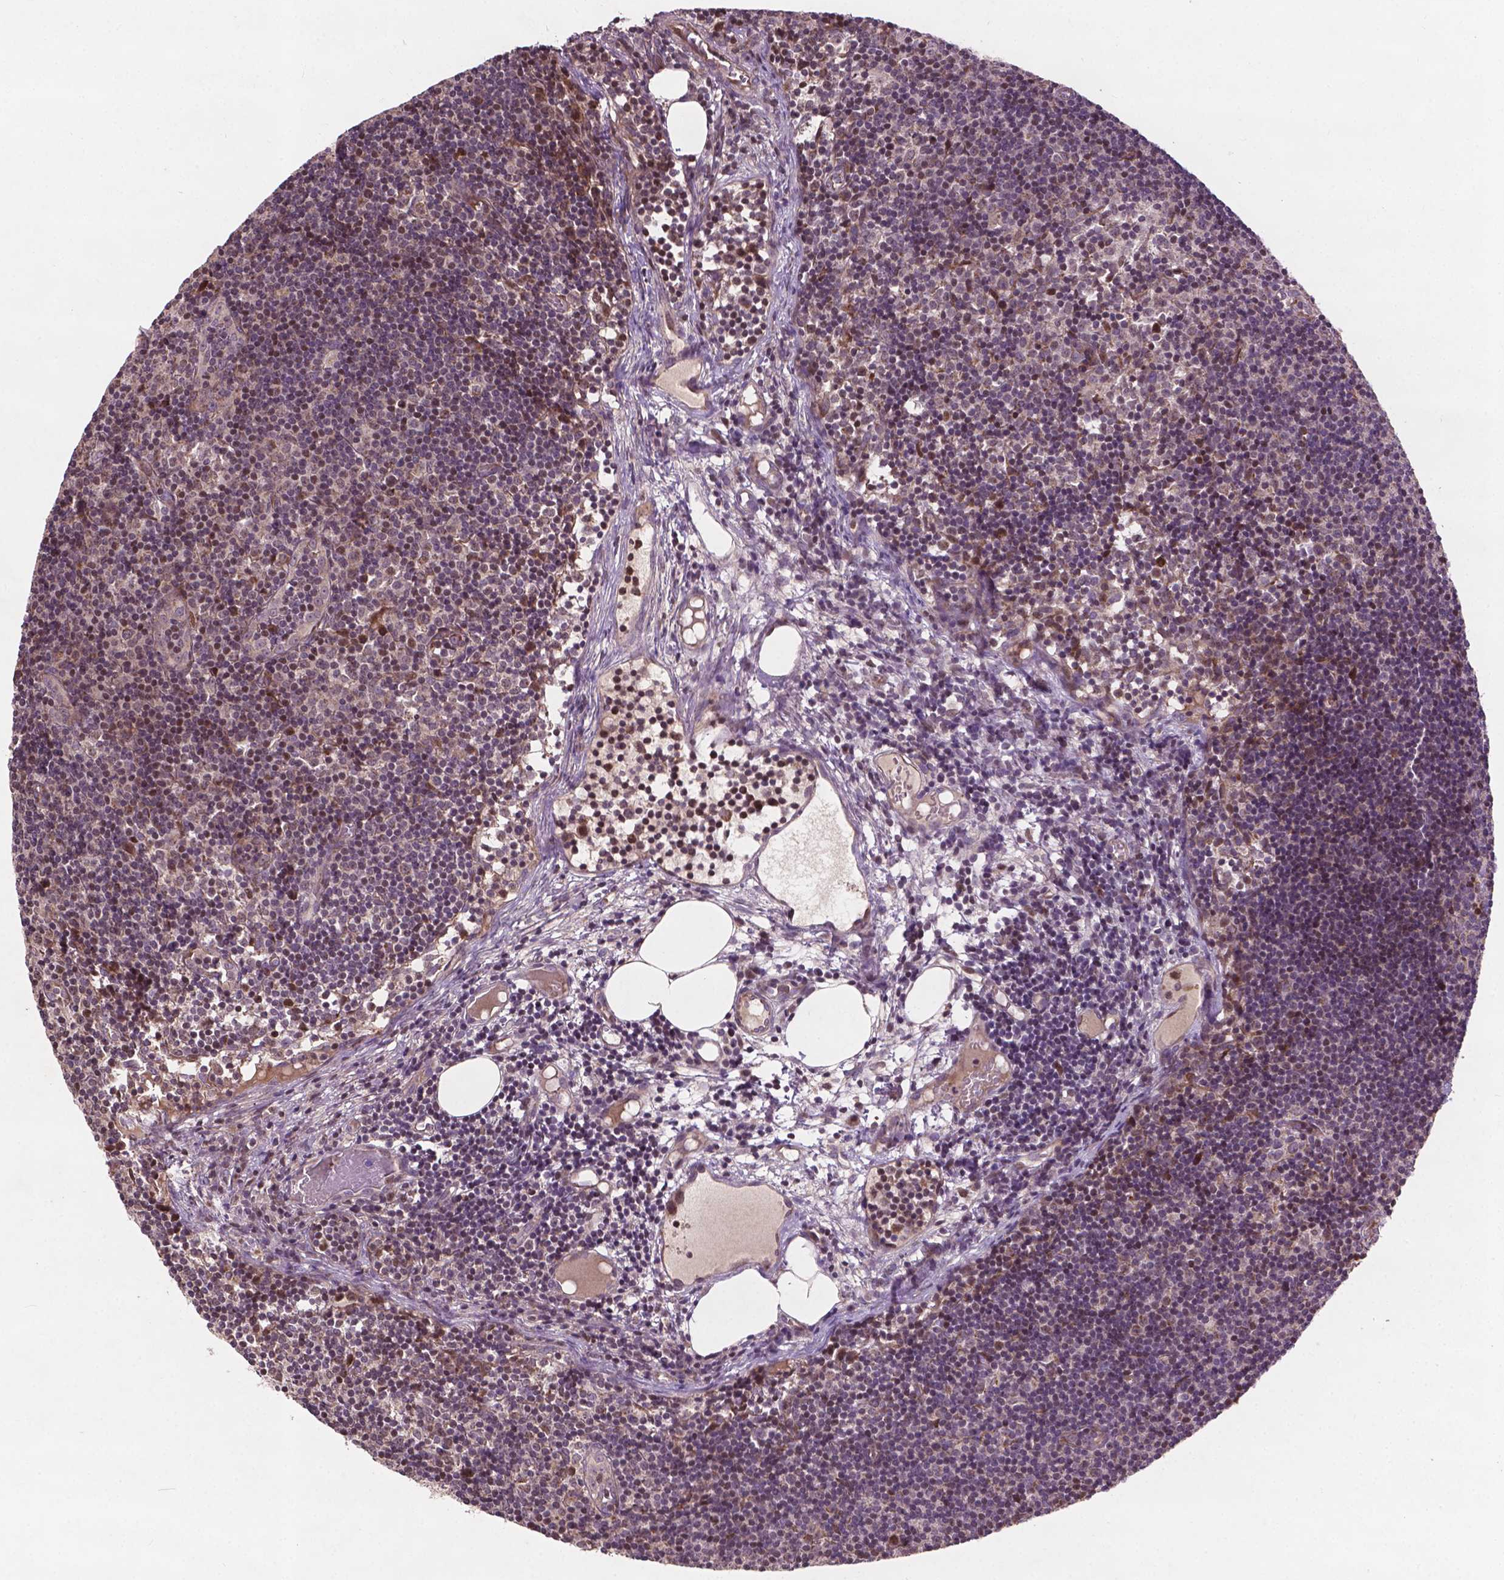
{"staining": {"intensity": "moderate", "quantity": "25%-75%", "location": "nuclear"}, "tissue": "lymph node", "cell_type": "Non-germinal center cells", "image_type": "normal", "snomed": [{"axis": "morphology", "description": "Normal tissue, NOS"}, {"axis": "topography", "description": "Lymph node"}], "caption": "Lymph node stained with immunohistochemistry demonstrates moderate nuclear expression in about 25%-75% of non-germinal center cells.", "gene": "B3GALNT2", "patient": {"sex": "female", "age": 41}}